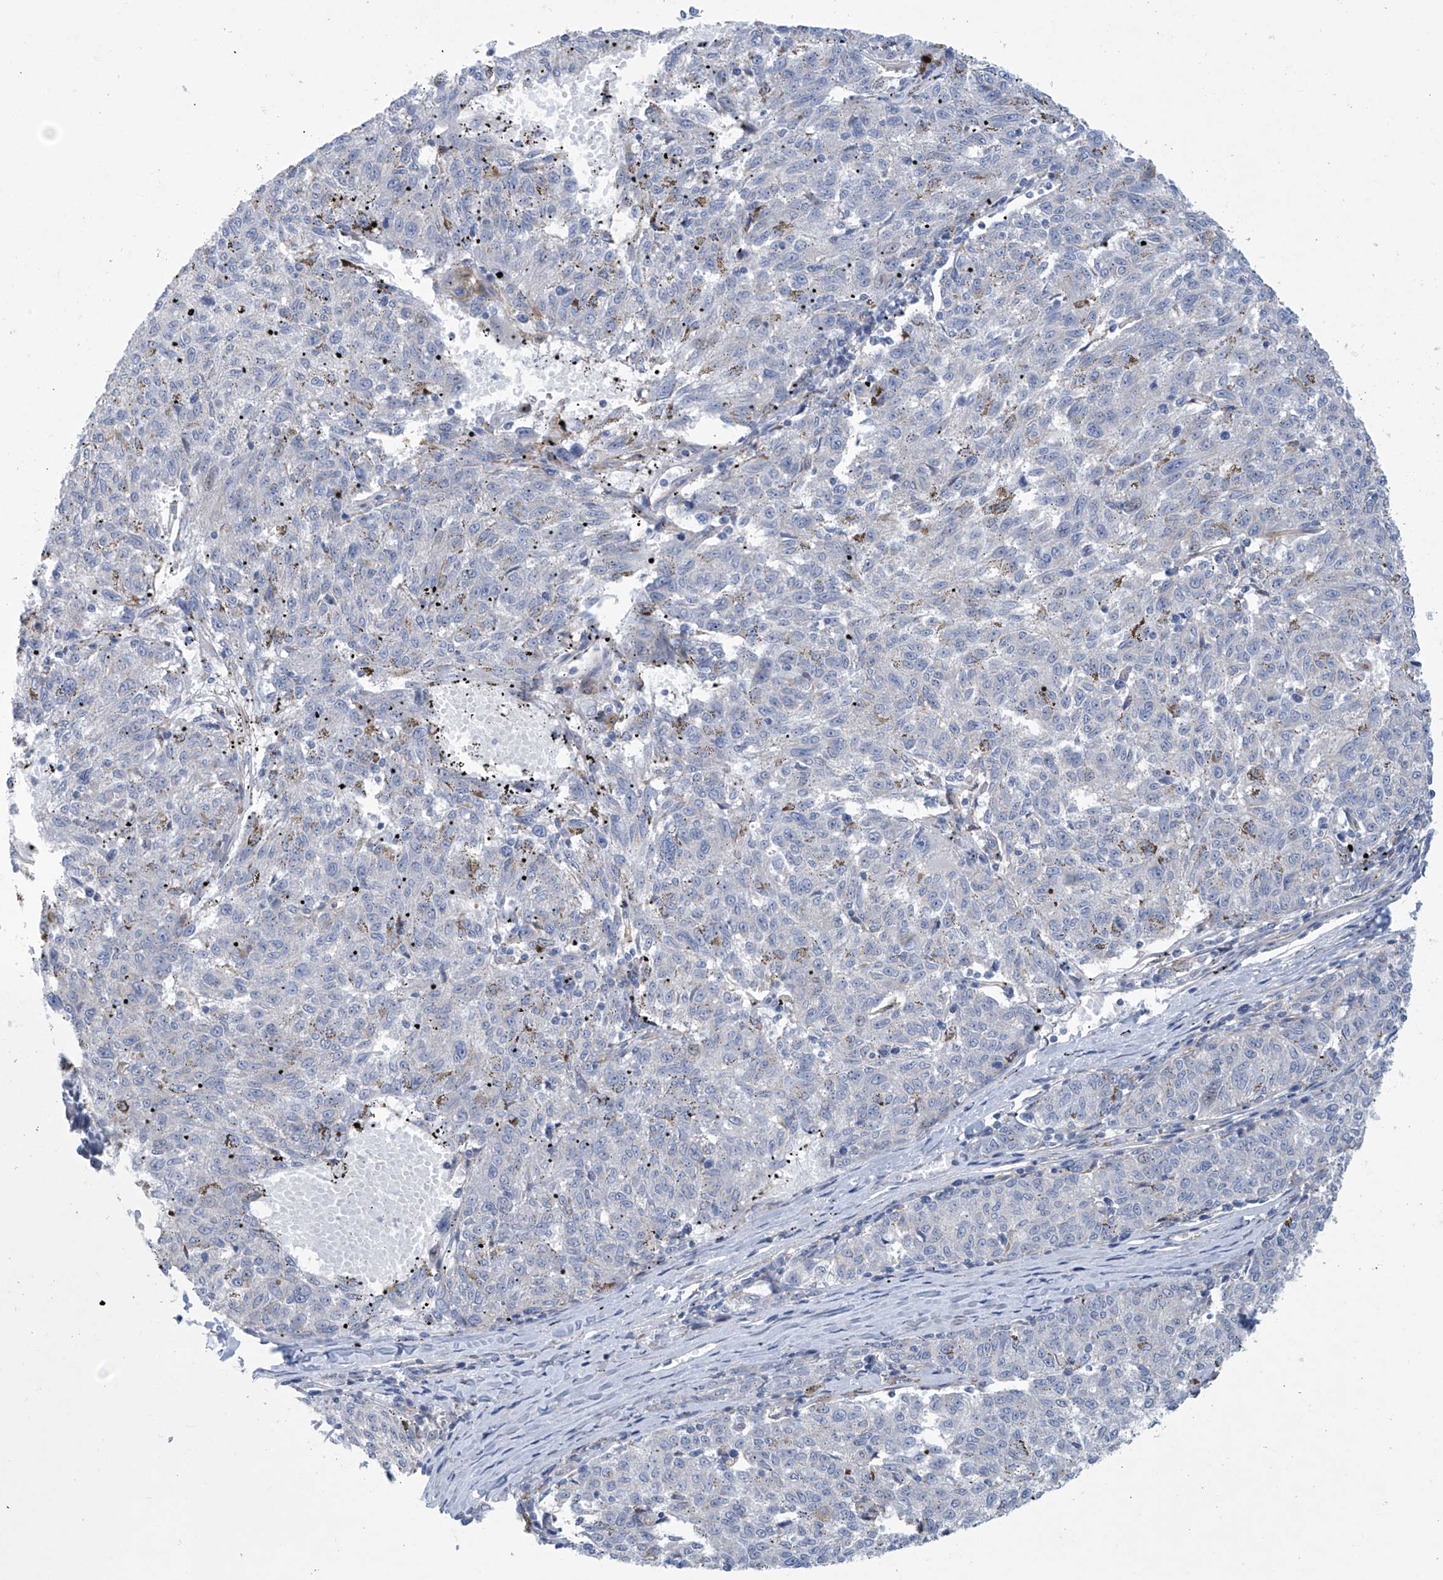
{"staining": {"intensity": "negative", "quantity": "none", "location": "none"}, "tissue": "melanoma", "cell_type": "Tumor cells", "image_type": "cancer", "snomed": [{"axis": "morphology", "description": "Malignant melanoma, NOS"}, {"axis": "topography", "description": "Skin"}], "caption": "Malignant melanoma was stained to show a protein in brown. There is no significant staining in tumor cells.", "gene": "ABHD13", "patient": {"sex": "female", "age": 72}}